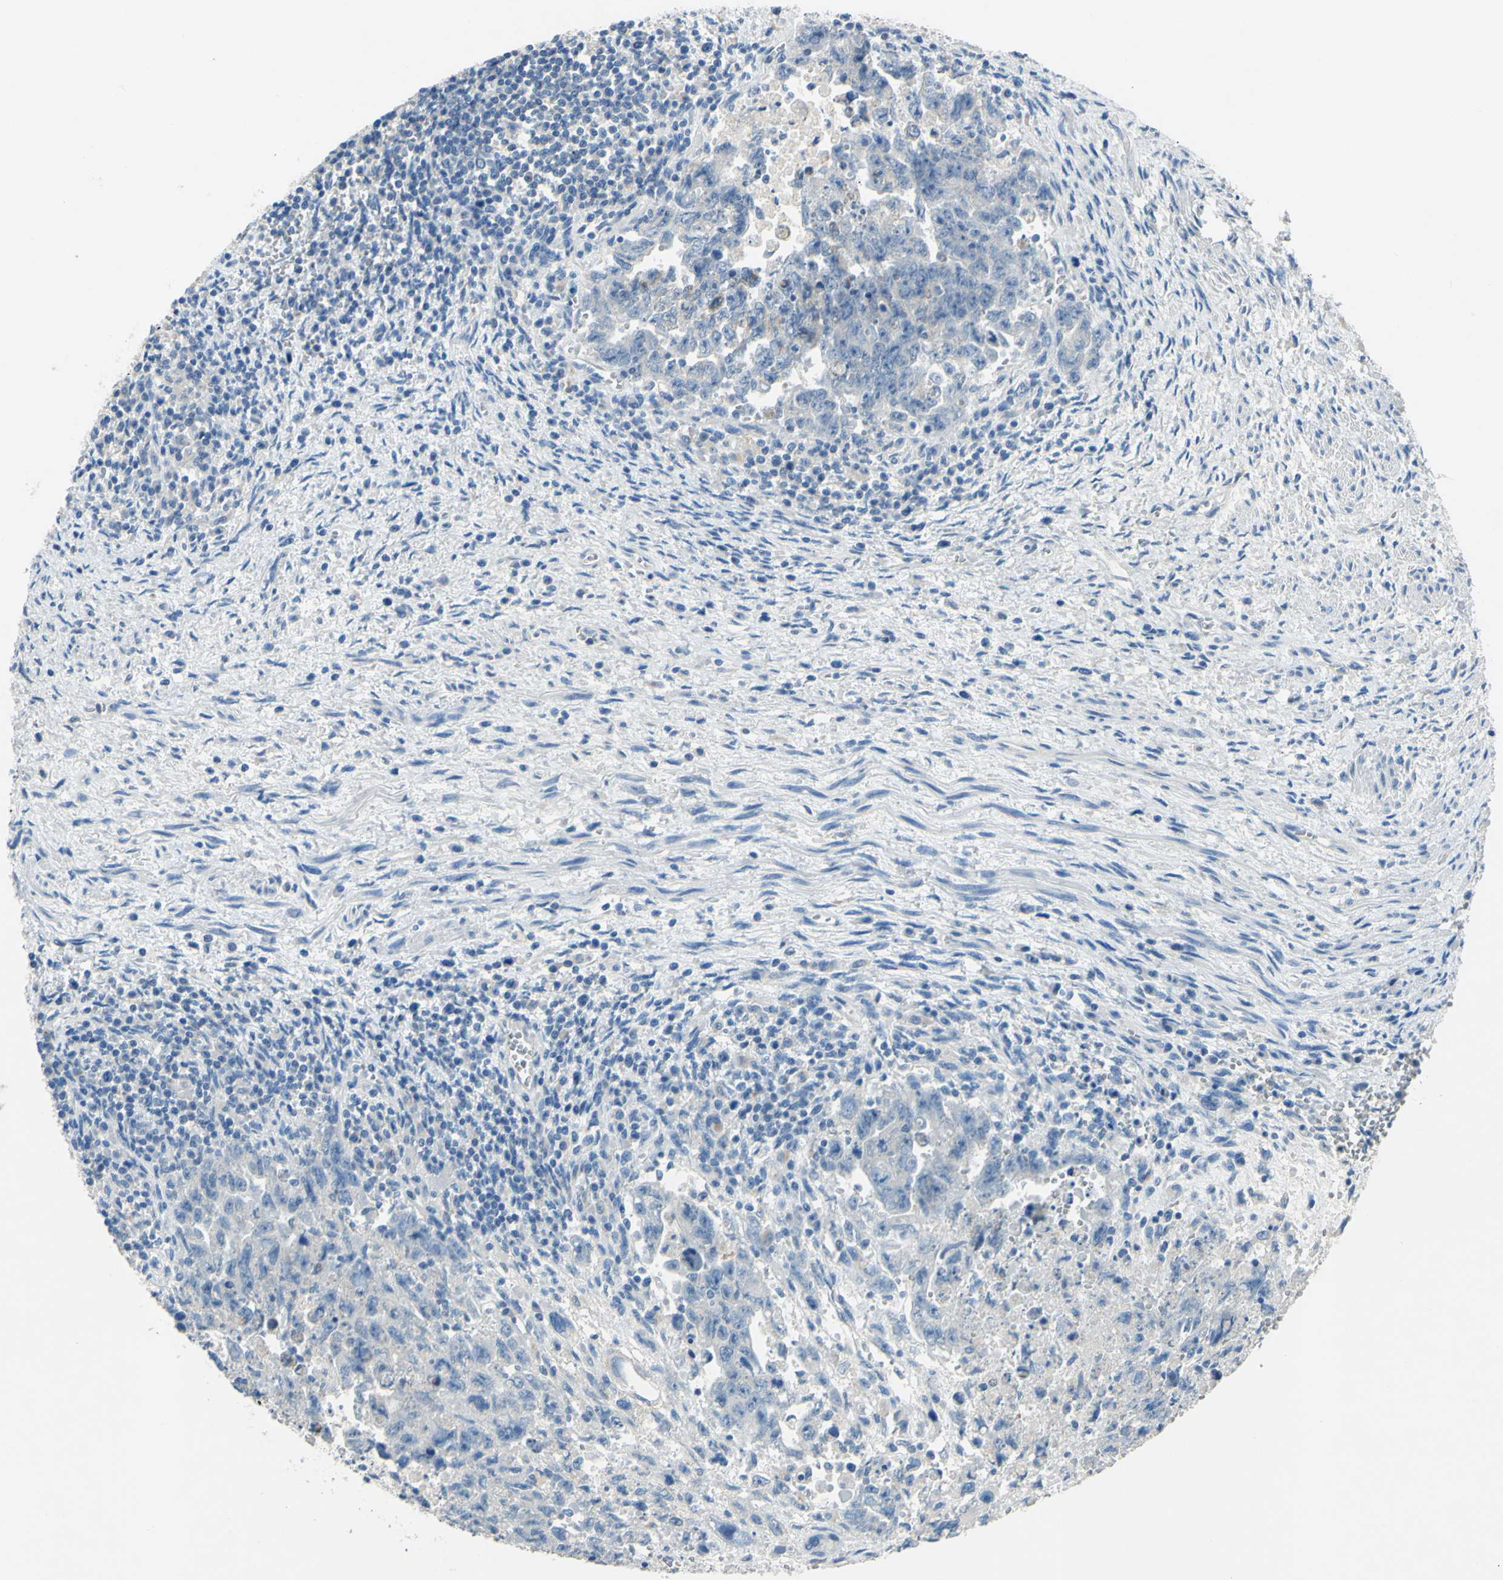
{"staining": {"intensity": "negative", "quantity": "none", "location": "none"}, "tissue": "testis cancer", "cell_type": "Tumor cells", "image_type": "cancer", "snomed": [{"axis": "morphology", "description": "Carcinoma, Embryonal, NOS"}, {"axis": "topography", "description": "Testis"}], "caption": "Testis embryonal carcinoma stained for a protein using immunohistochemistry (IHC) exhibits no staining tumor cells.", "gene": "CDH10", "patient": {"sex": "male", "age": 28}}